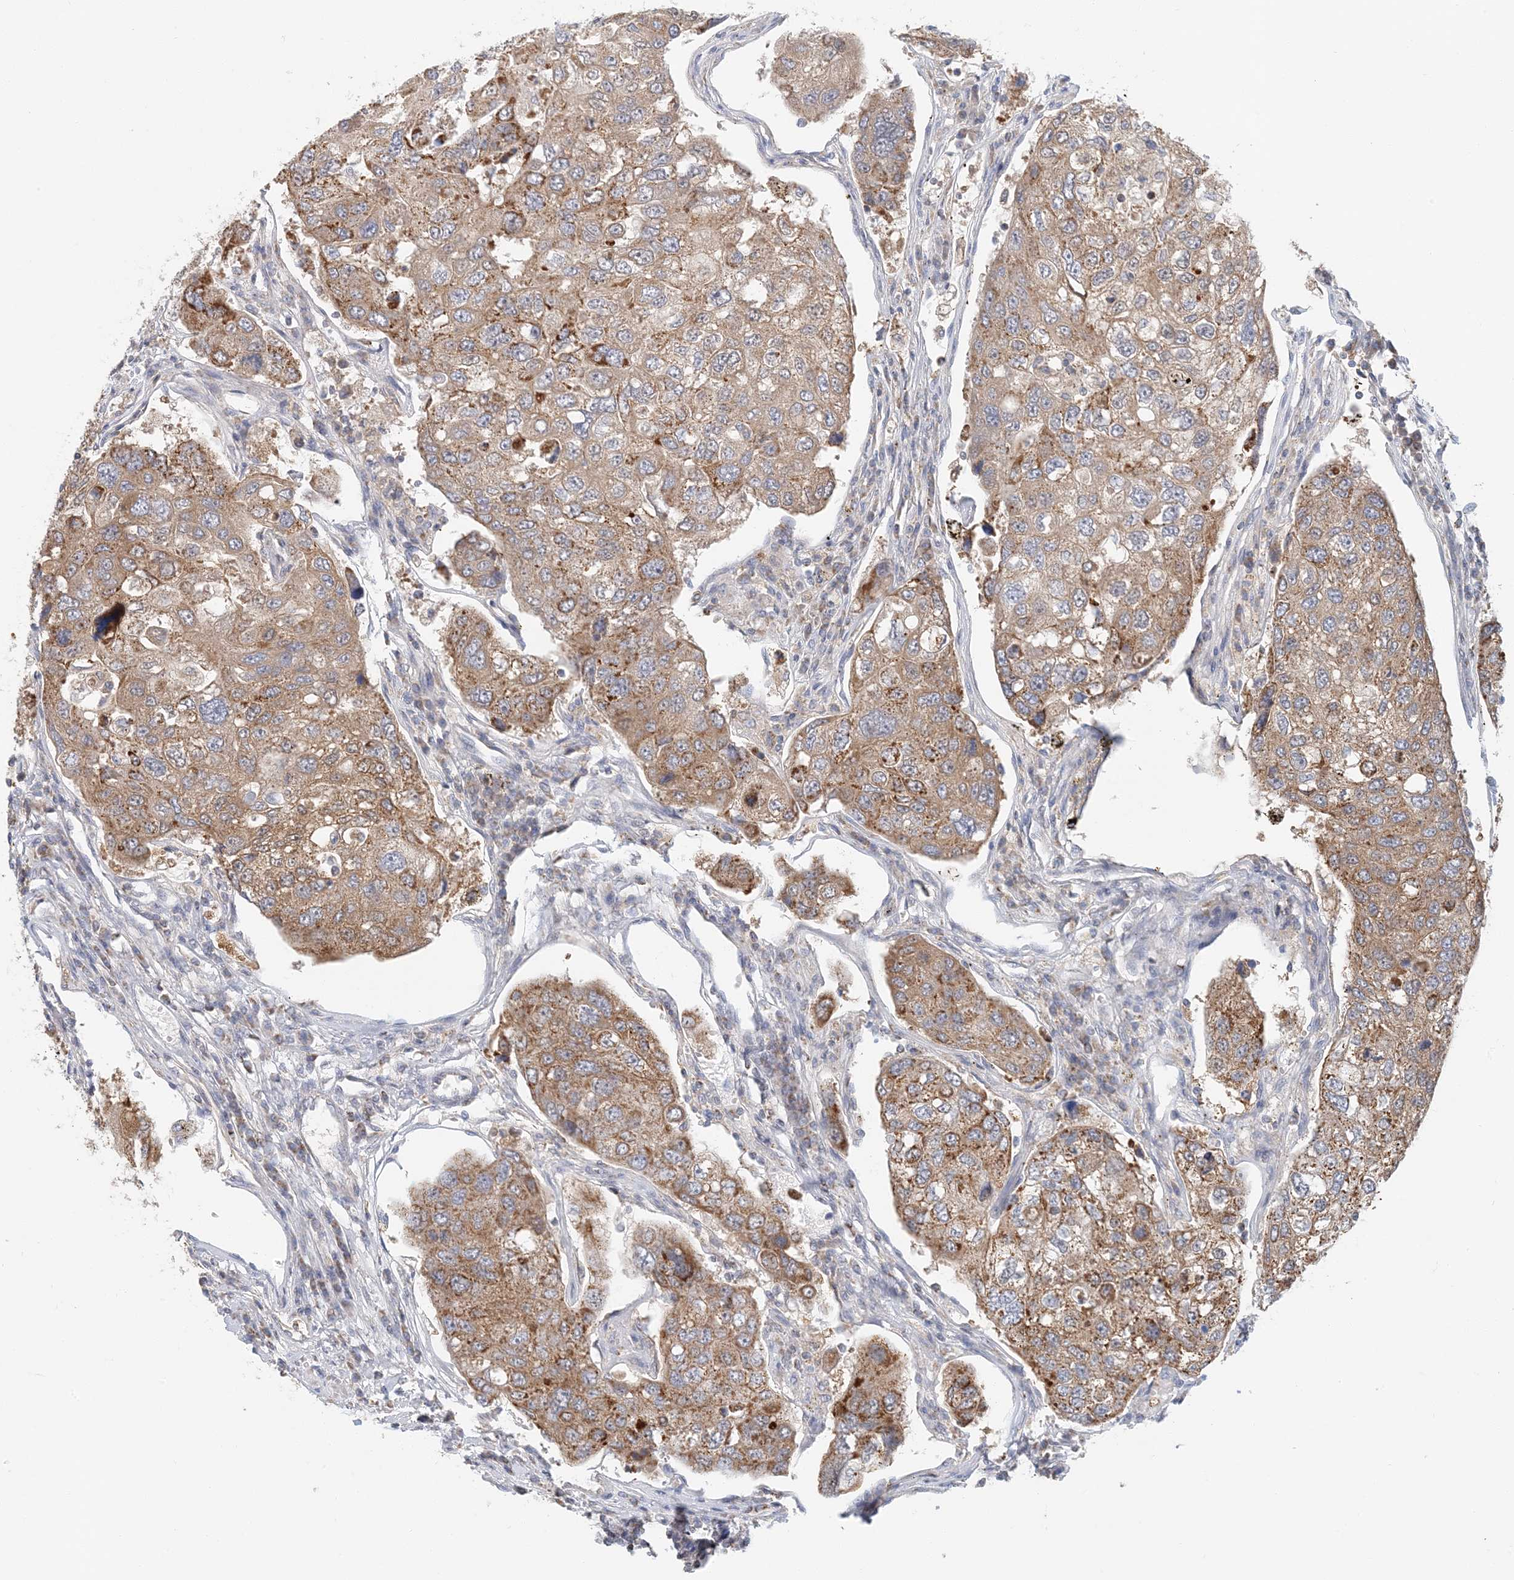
{"staining": {"intensity": "moderate", "quantity": ">75%", "location": "cytoplasmic/membranous"}, "tissue": "urothelial cancer", "cell_type": "Tumor cells", "image_type": "cancer", "snomed": [{"axis": "morphology", "description": "Urothelial carcinoma, High grade"}, {"axis": "topography", "description": "Lymph node"}, {"axis": "topography", "description": "Urinary bladder"}], "caption": "This is a histology image of immunohistochemistry (IHC) staining of urothelial carcinoma (high-grade), which shows moderate positivity in the cytoplasmic/membranous of tumor cells.", "gene": "BDH1", "patient": {"sex": "male", "age": 51}}